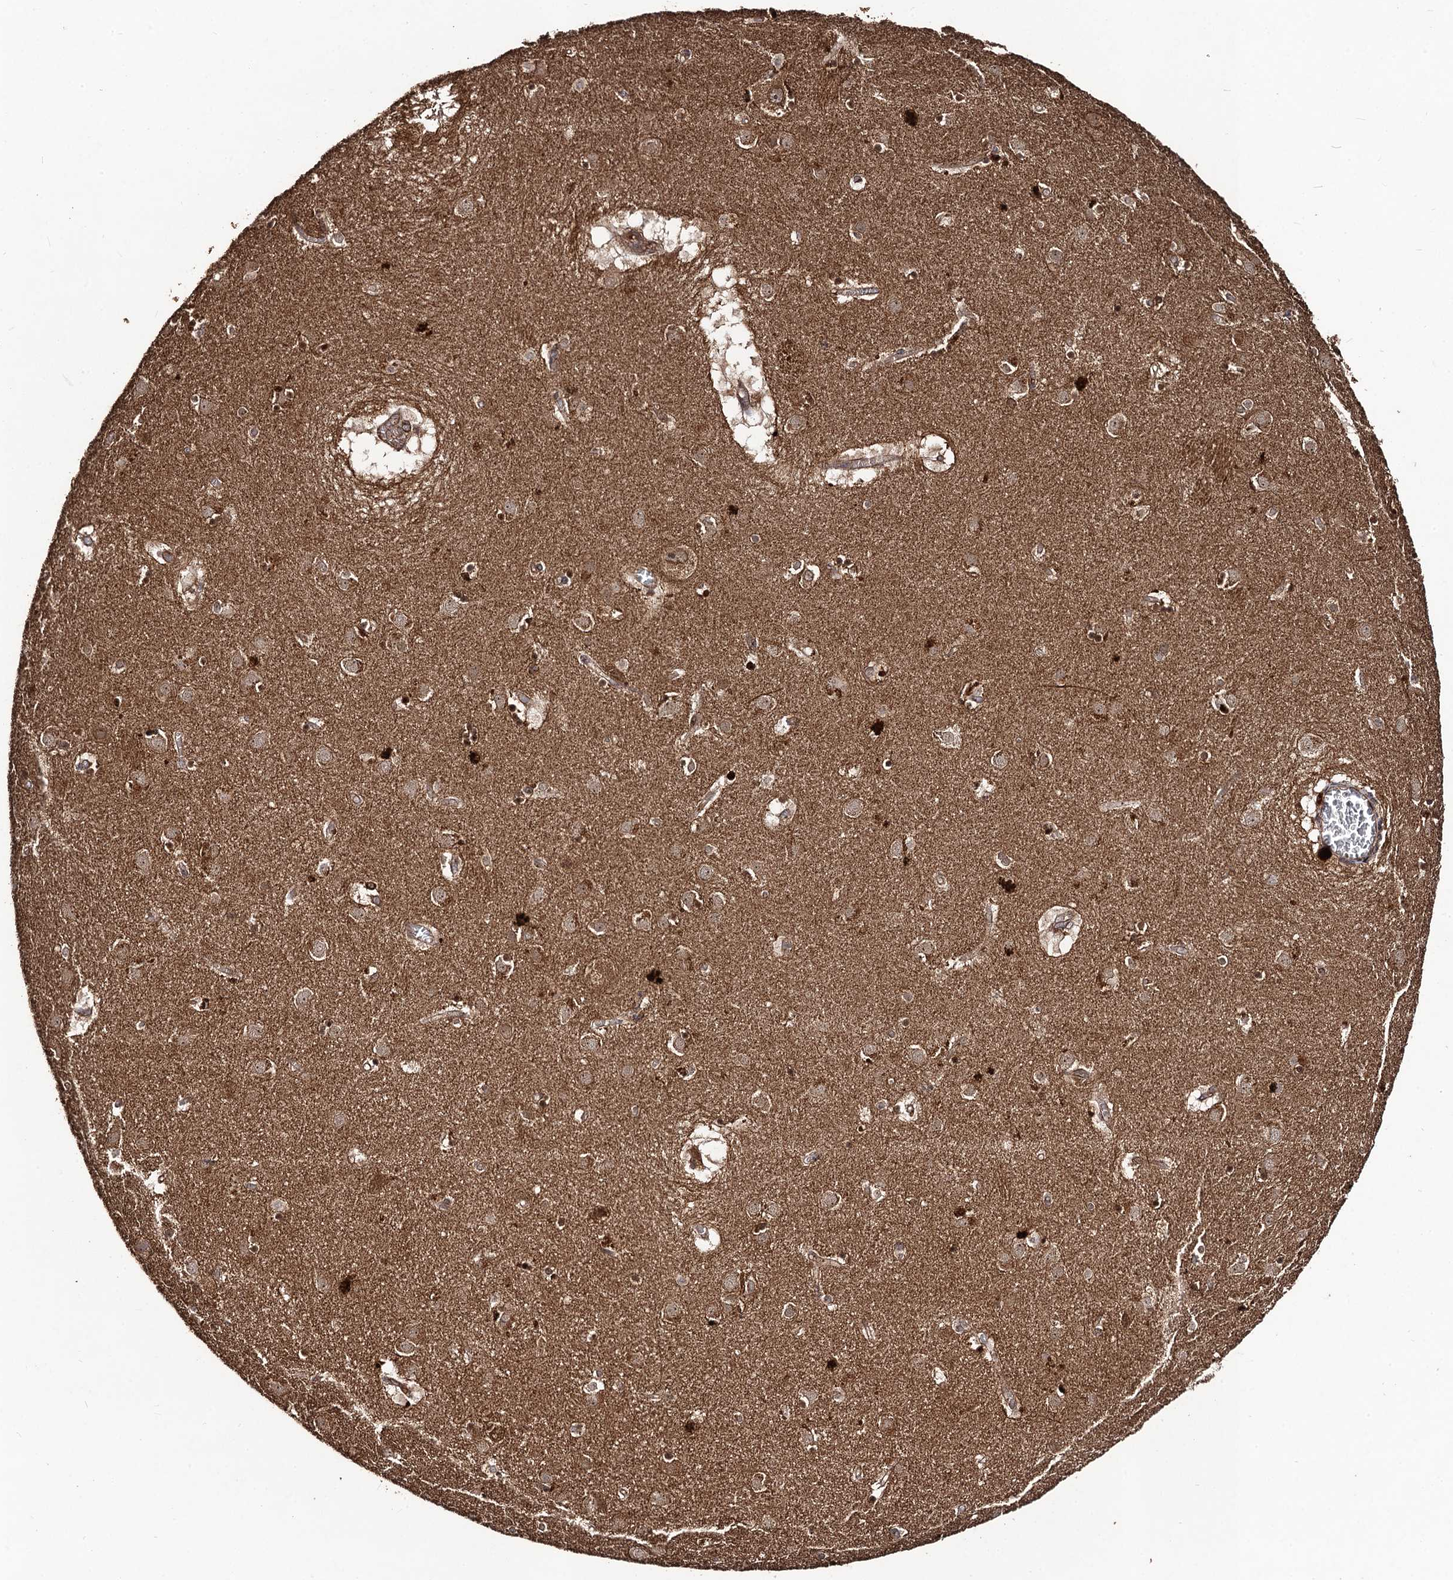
{"staining": {"intensity": "moderate", "quantity": "<25%", "location": "cytoplasmic/membranous"}, "tissue": "caudate", "cell_type": "Glial cells", "image_type": "normal", "snomed": [{"axis": "morphology", "description": "Normal tissue, NOS"}, {"axis": "topography", "description": "Lateral ventricle wall"}], "caption": "A brown stain labels moderate cytoplasmic/membranous expression of a protein in glial cells of benign caudate.", "gene": "KXD1", "patient": {"sex": "male", "age": 70}}